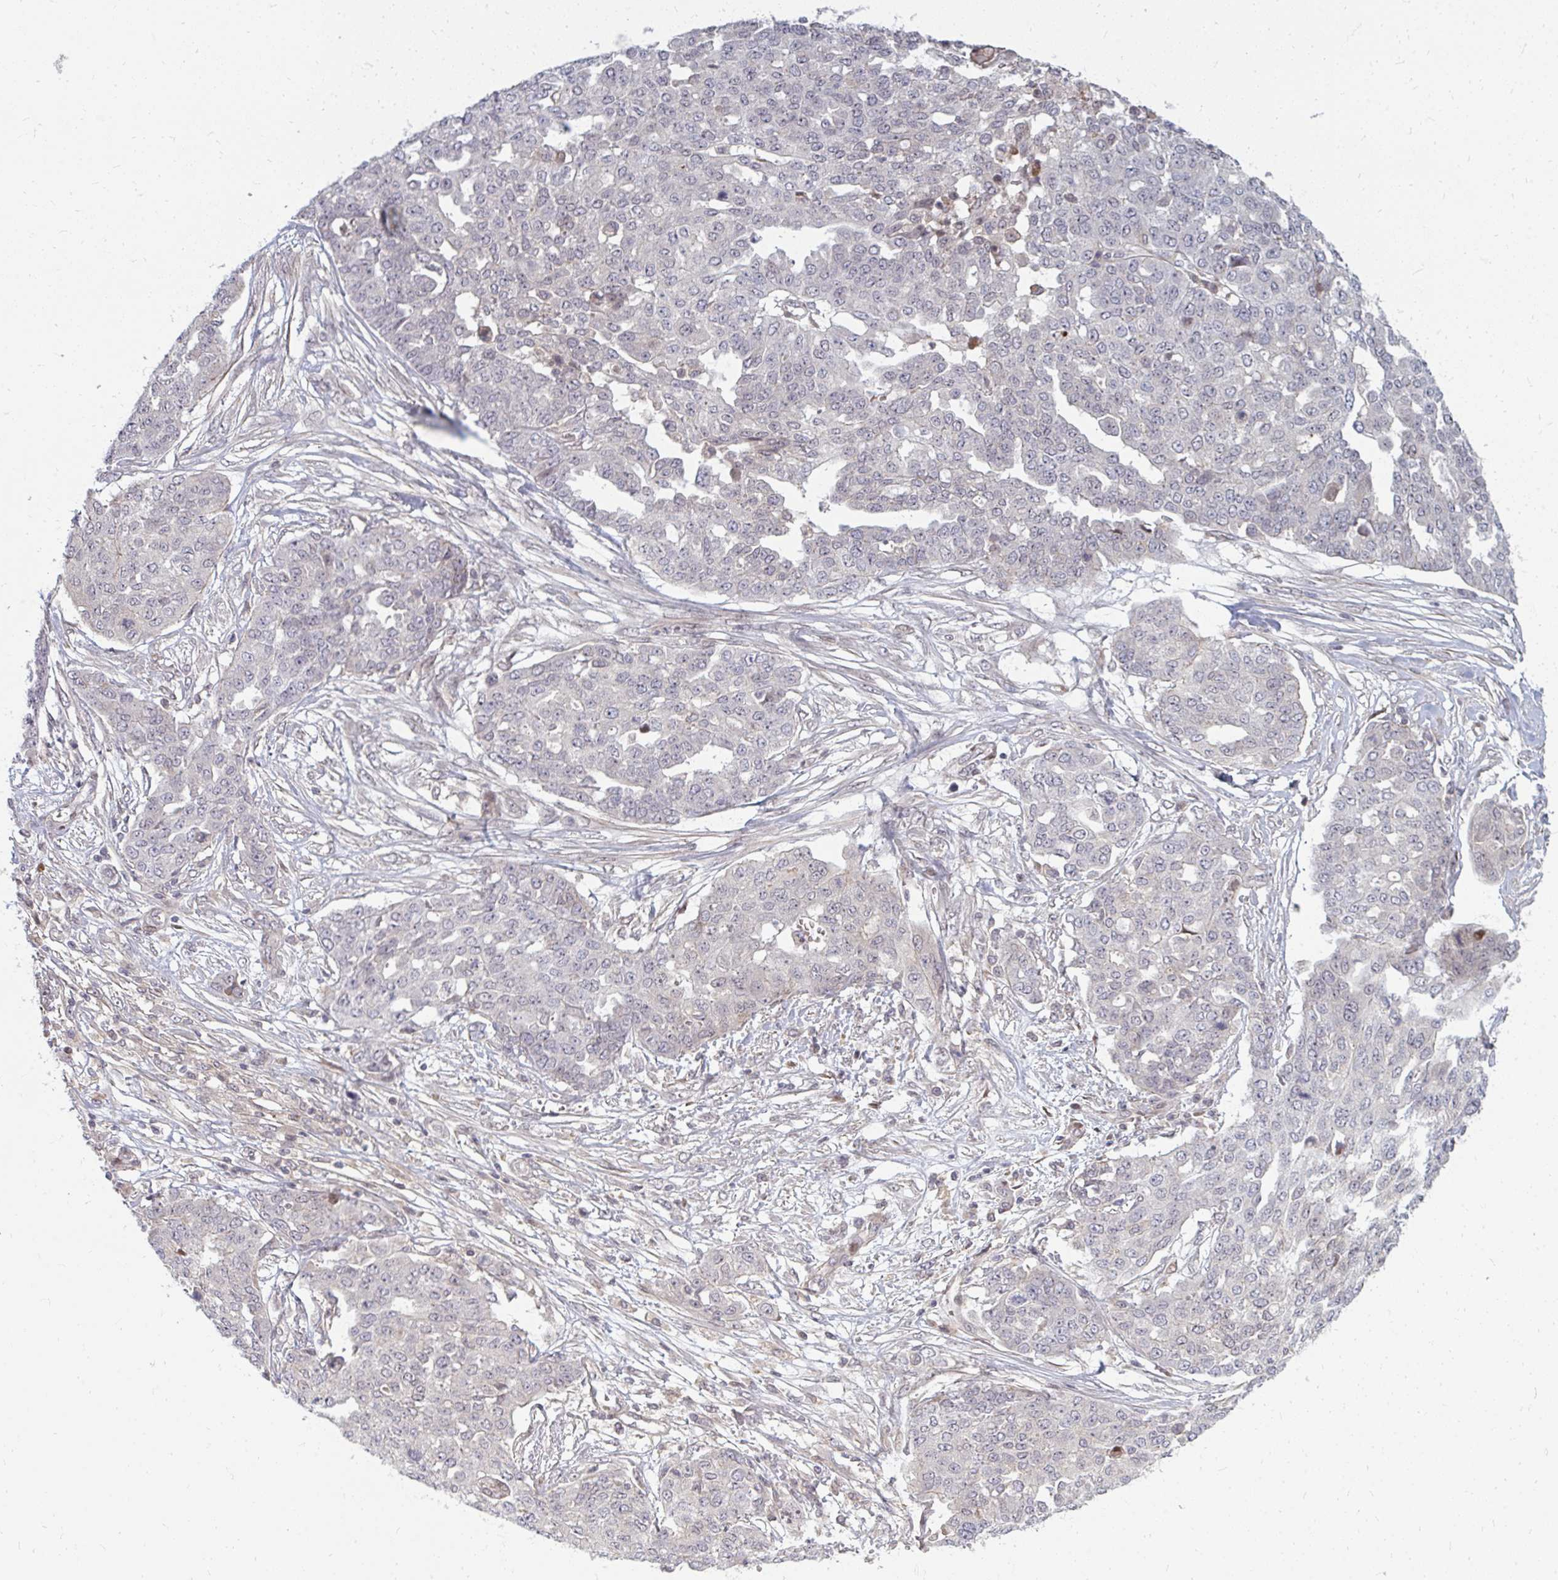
{"staining": {"intensity": "negative", "quantity": "none", "location": "none"}, "tissue": "ovarian cancer", "cell_type": "Tumor cells", "image_type": "cancer", "snomed": [{"axis": "morphology", "description": "Cystadenocarcinoma, serous, NOS"}, {"axis": "topography", "description": "Soft tissue"}, {"axis": "topography", "description": "Ovary"}], "caption": "The photomicrograph shows no staining of tumor cells in ovarian cancer.", "gene": "ZNF285", "patient": {"sex": "female", "age": 57}}